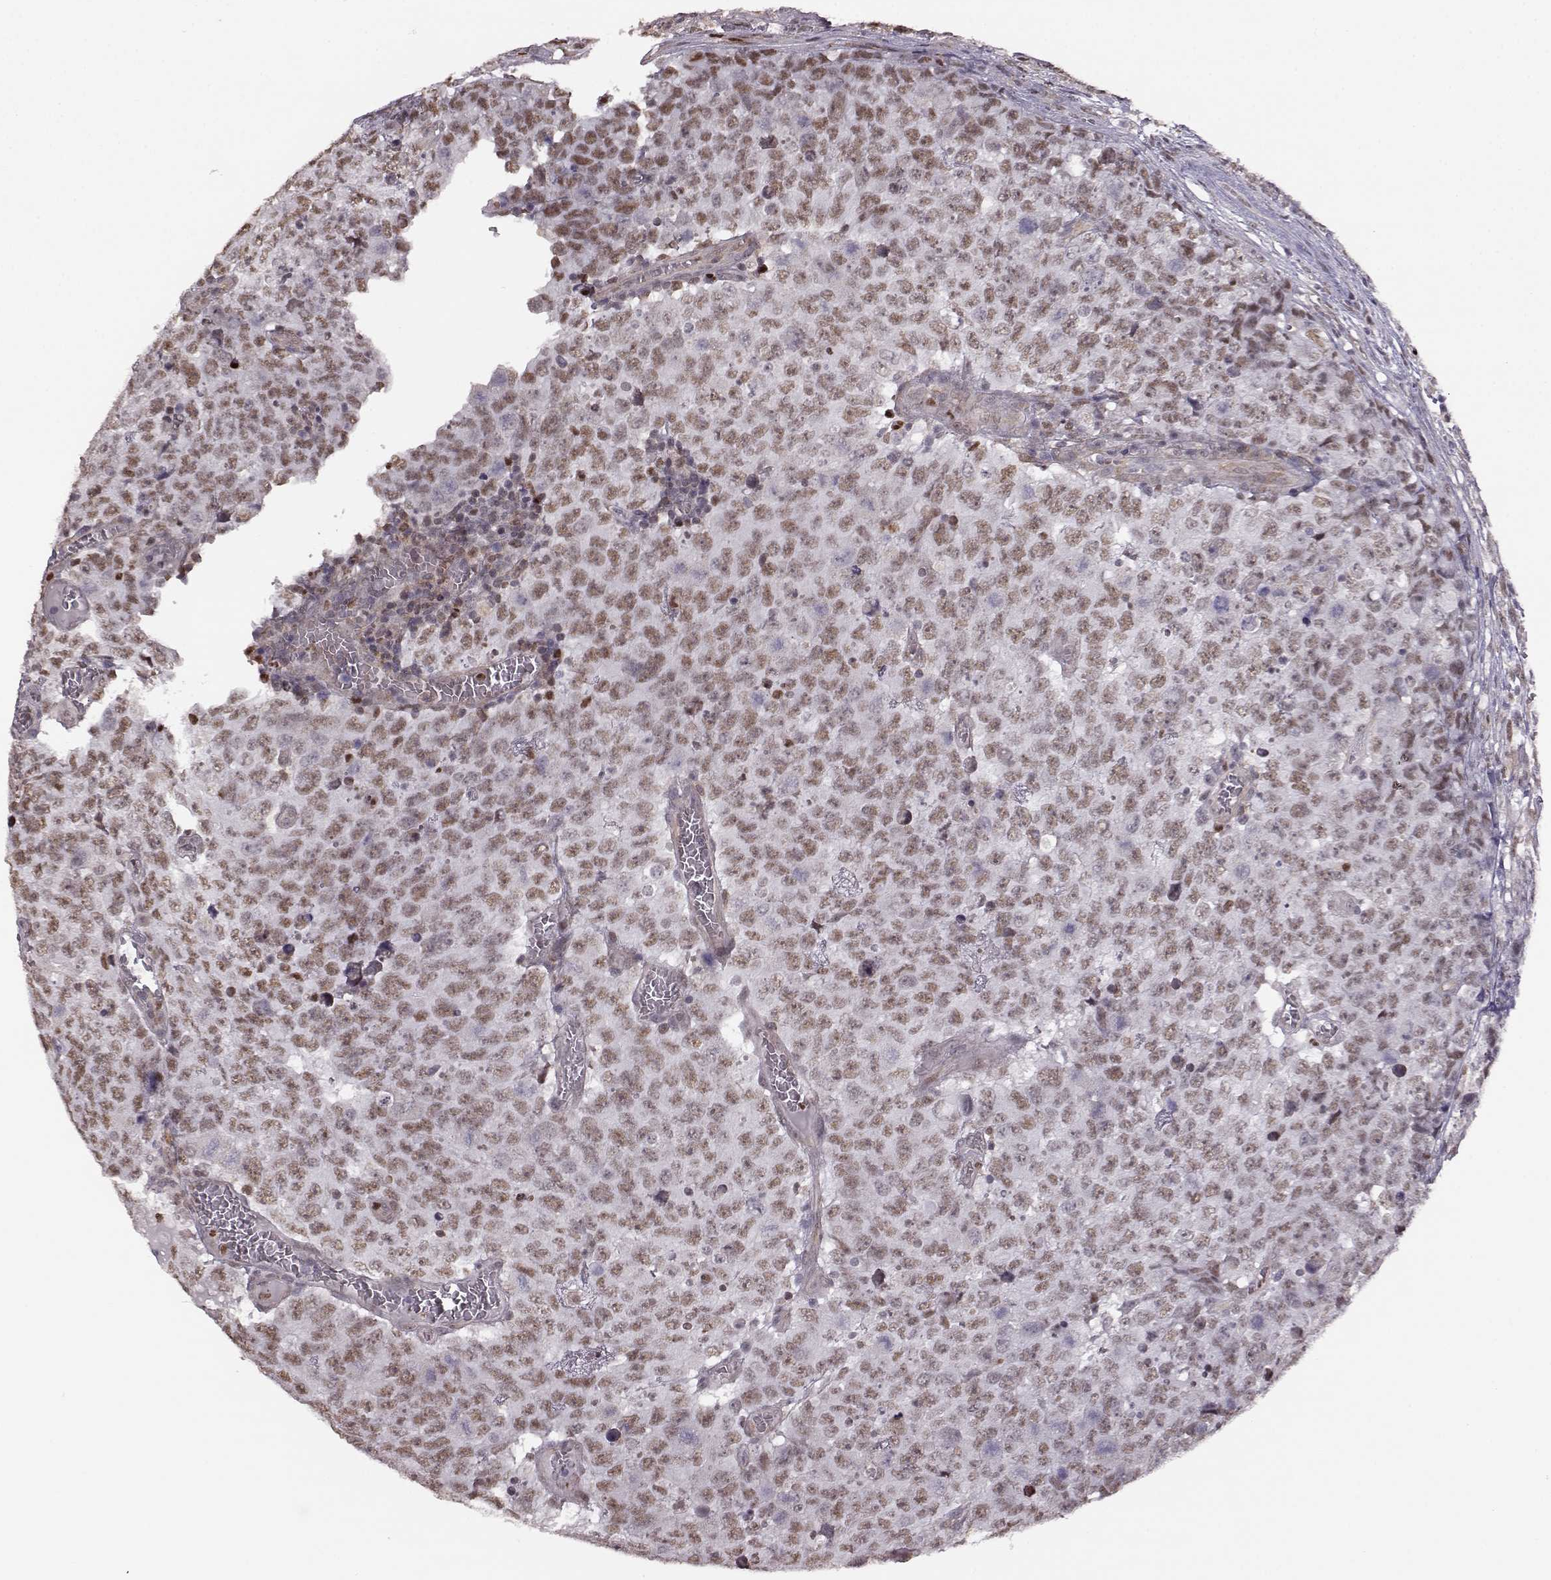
{"staining": {"intensity": "moderate", "quantity": "25%-75%", "location": "nuclear"}, "tissue": "testis cancer", "cell_type": "Tumor cells", "image_type": "cancer", "snomed": [{"axis": "morphology", "description": "Carcinoma, Embryonal, NOS"}, {"axis": "topography", "description": "Testis"}], "caption": "Tumor cells reveal medium levels of moderate nuclear staining in about 25%-75% of cells in embryonal carcinoma (testis). Nuclei are stained in blue.", "gene": "KLF6", "patient": {"sex": "male", "age": 23}}